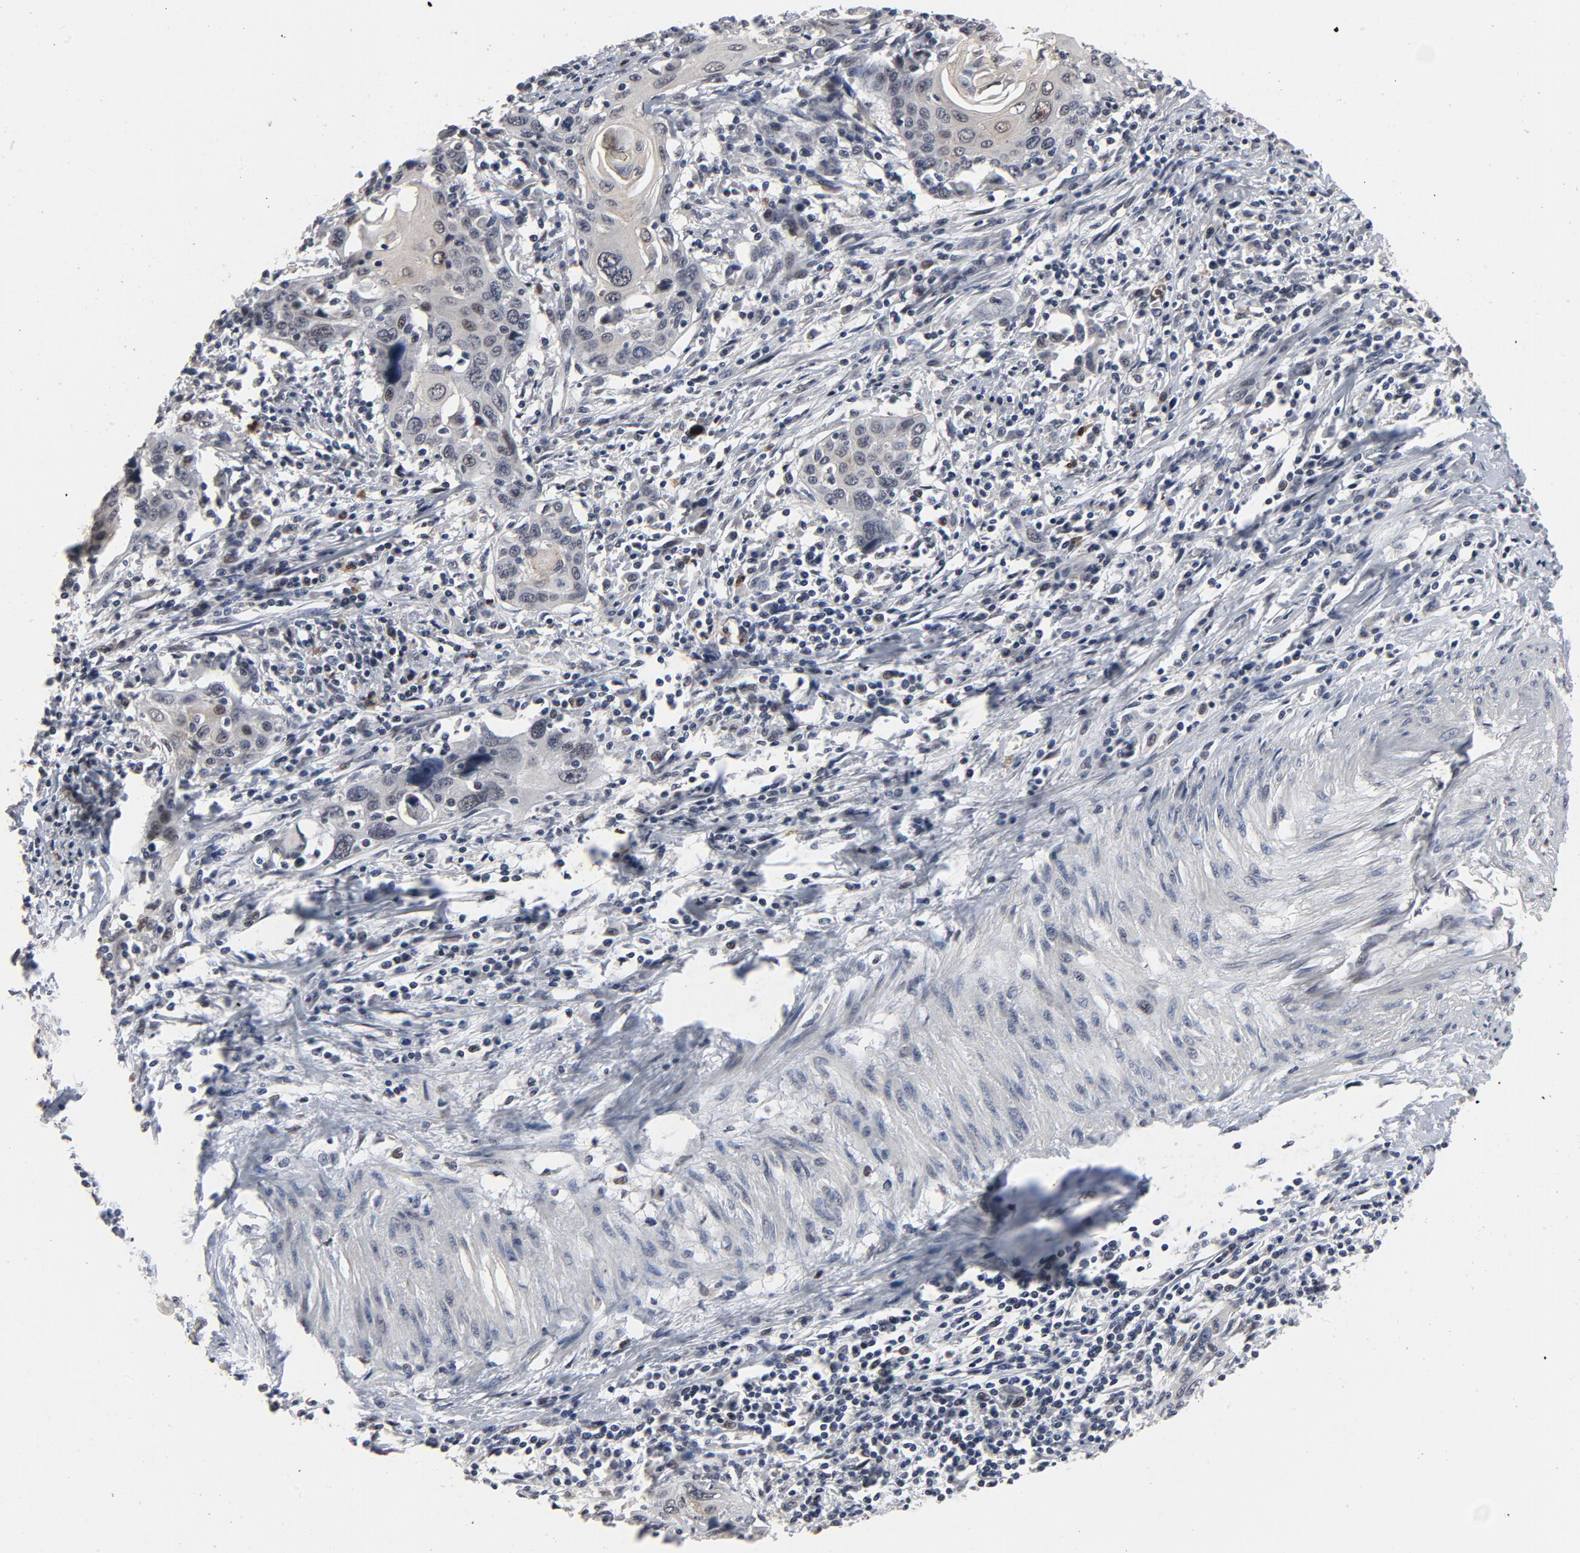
{"staining": {"intensity": "negative", "quantity": "none", "location": "none"}, "tissue": "cervical cancer", "cell_type": "Tumor cells", "image_type": "cancer", "snomed": [{"axis": "morphology", "description": "Squamous cell carcinoma, NOS"}, {"axis": "topography", "description": "Cervix"}], "caption": "A histopathology image of cervical cancer stained for a protein demonstrates no brown staining in tumor cells.", "gene": "RTL5", "patient": {"sex": "female", "age": 54}}